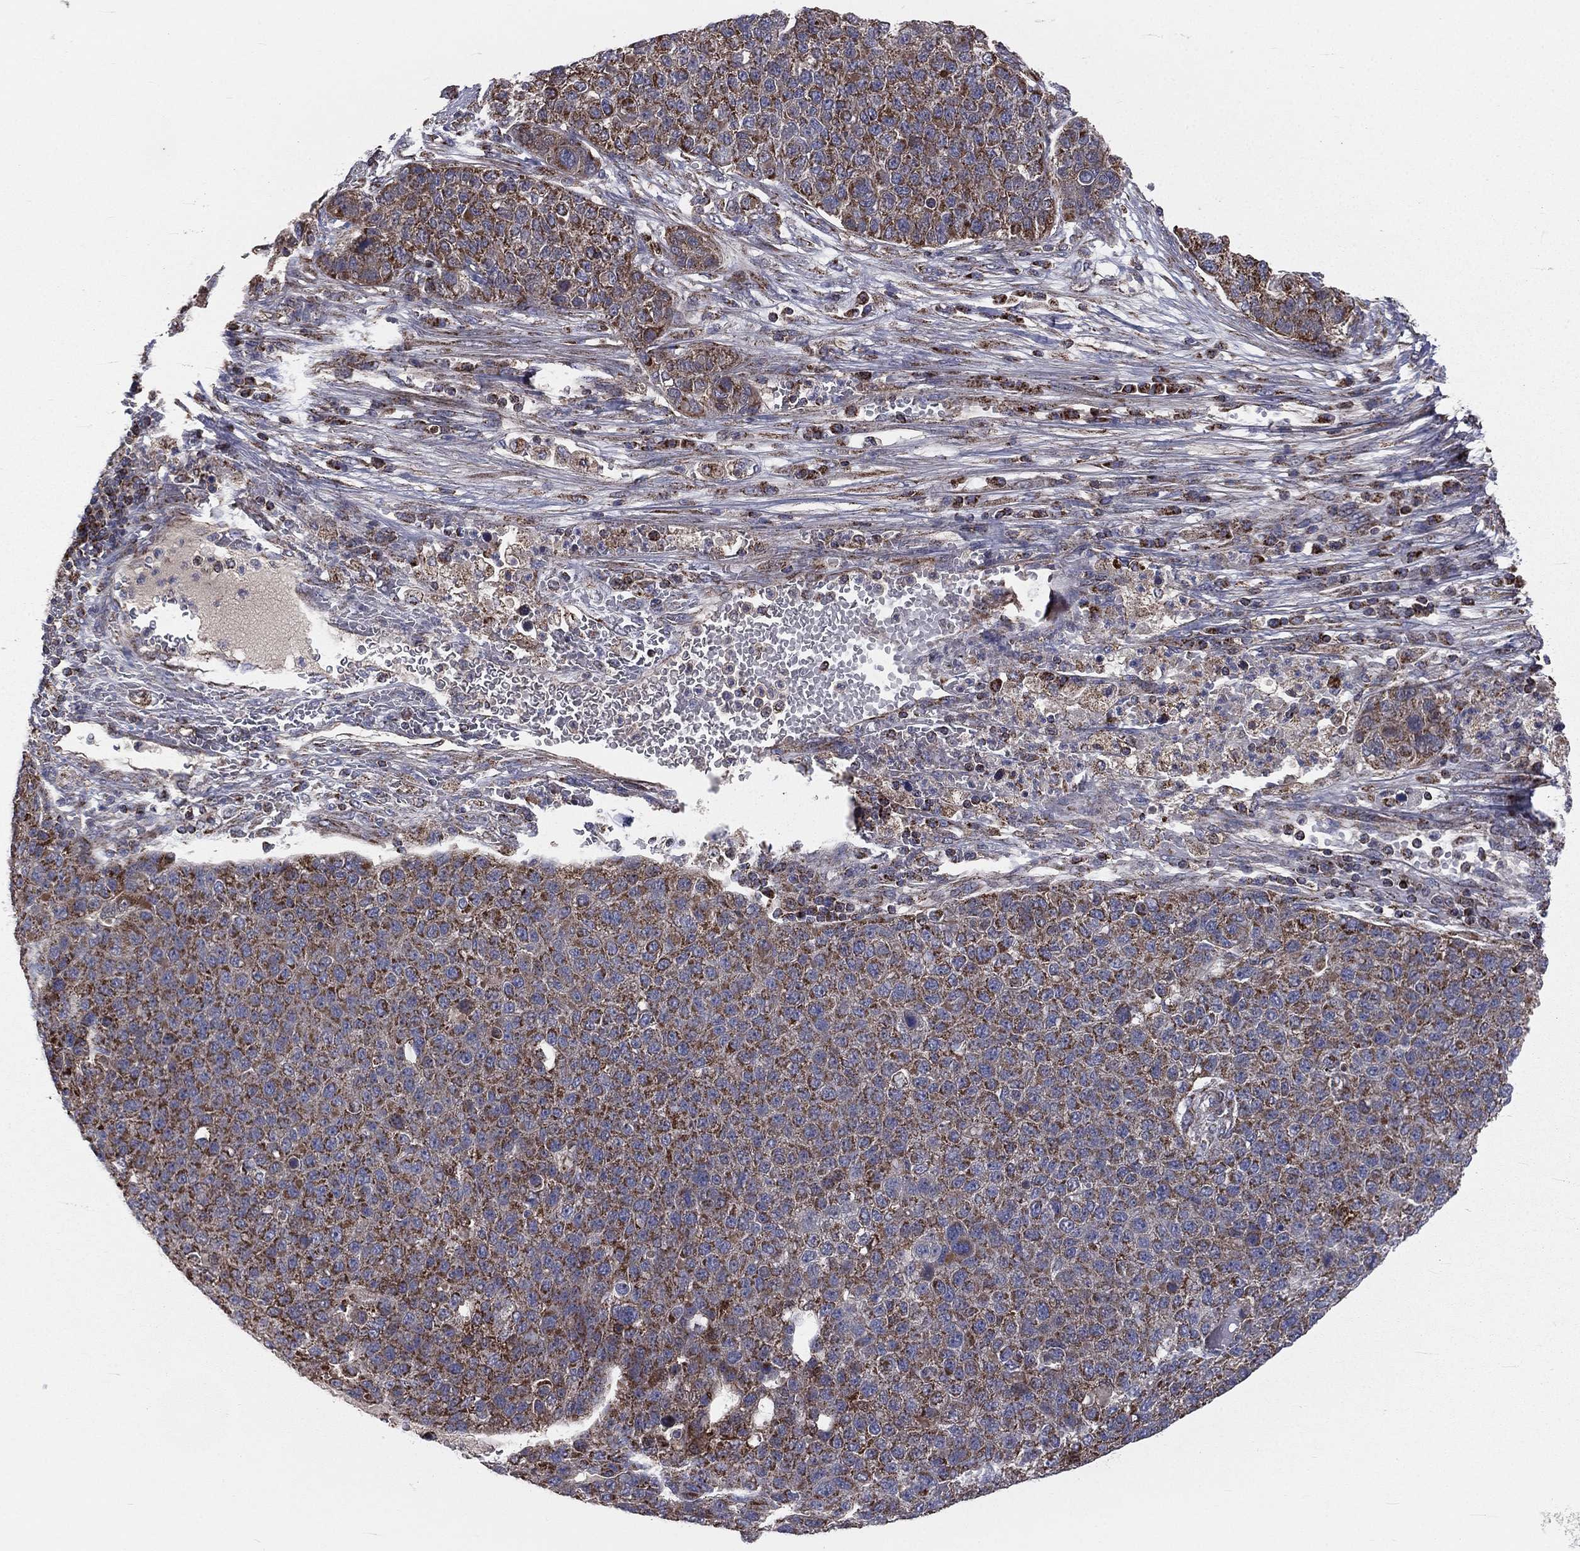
{"staining": {"intensity": "moderate", "quantity": ">75%", "location": "cytoplasmic/membranous"}, "tissue": "pancreatic cancer", "cell_type": "Tumor cells", "image_type": "cancer", "snomed": [{"axis": "morphology", "description": "Adenocarcinoma, NOS"}, {"axis": "topography", "description": "Pancreas"}], "caption": "An immunohistochemistry histopathology image of tumor tissue is shown. Protein staining in brown labels moderate cytoplasmic/membranous positivity in adenocarcinoma (pancreatic) within tumor cells. Nuclei are stained in blue.", "gene": "GPD1", "patient": {"sex": "female", "age": 61}}